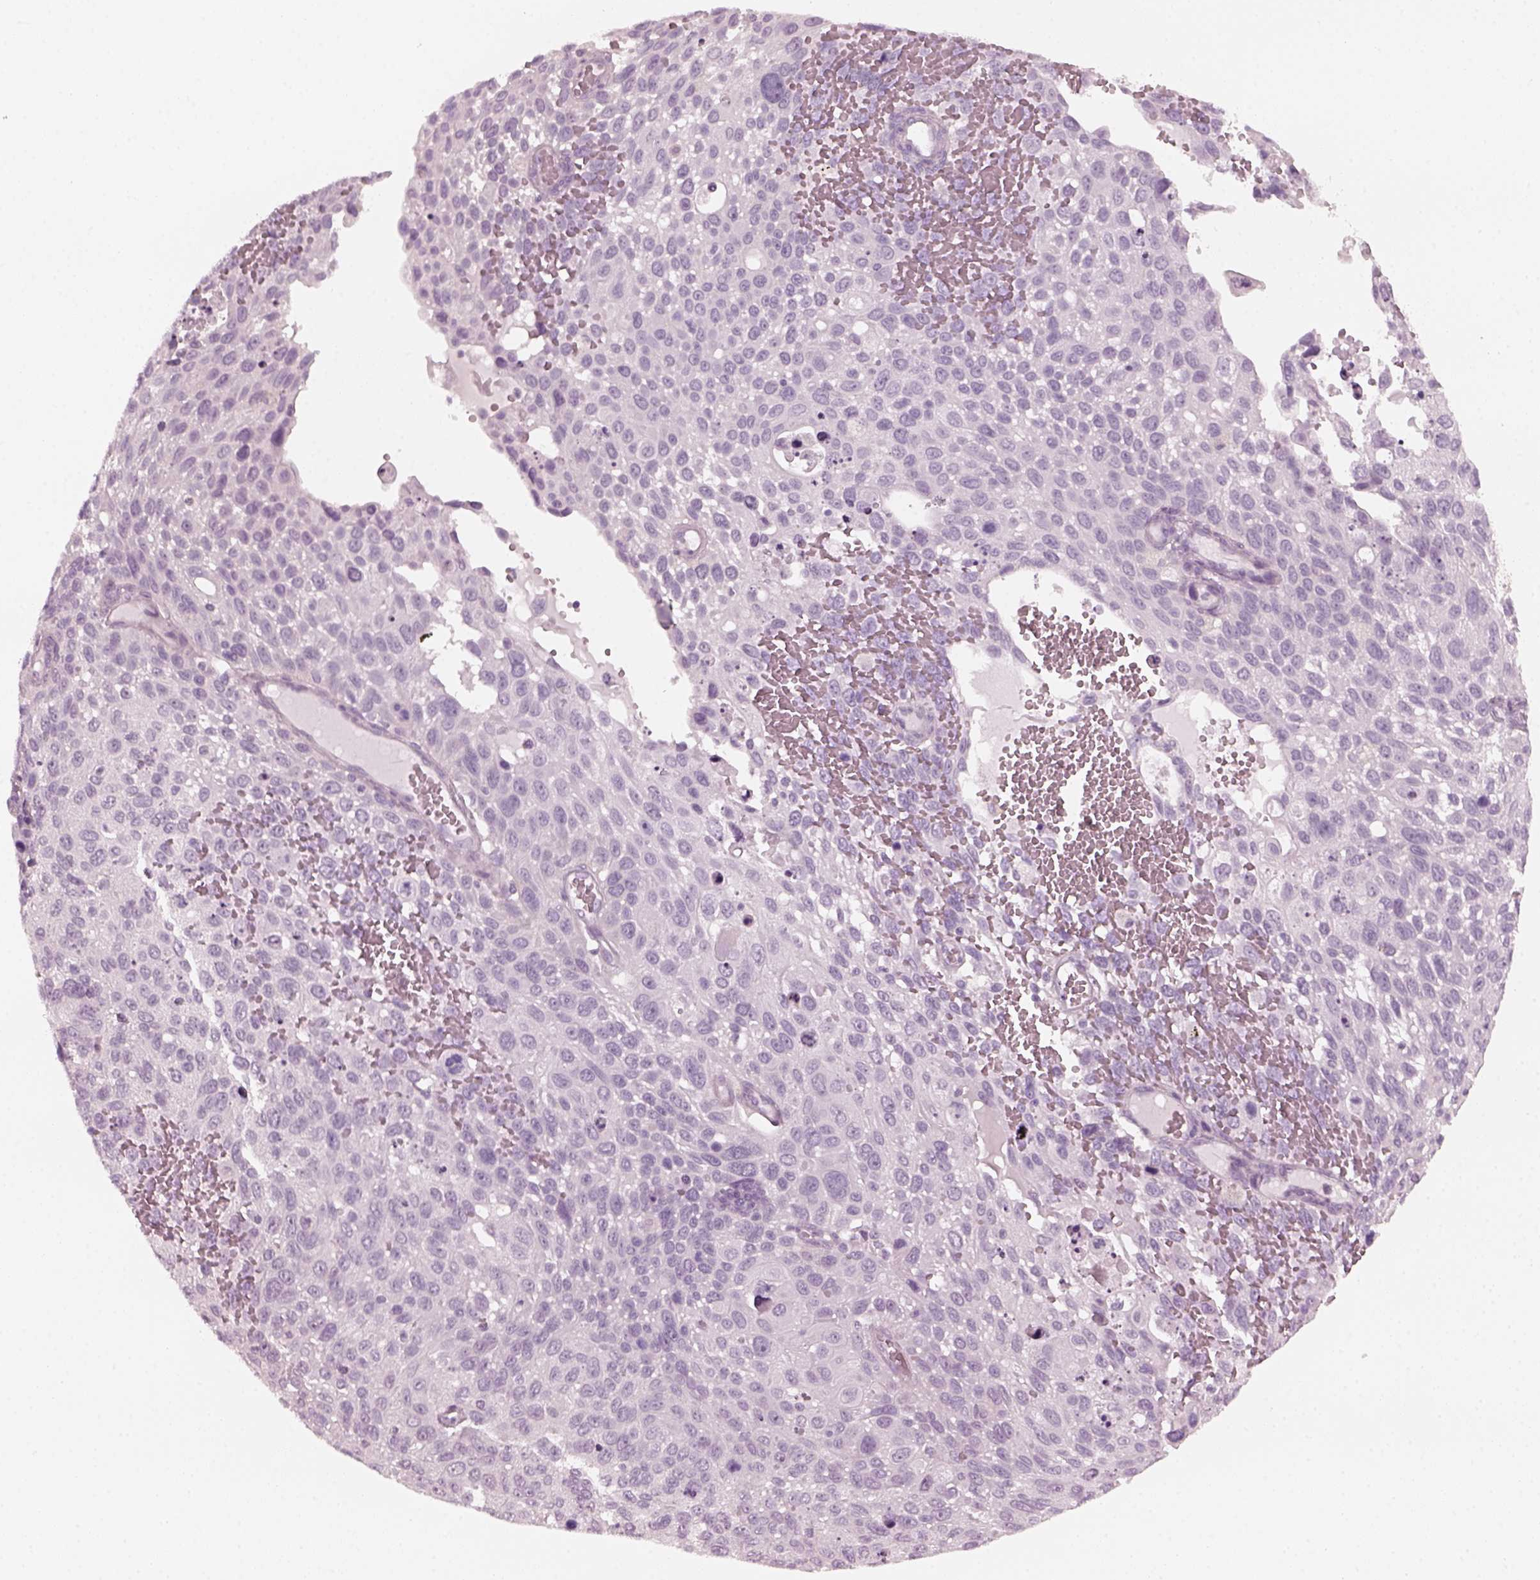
{"staining": {"intensity": "negative", "quantity": "none", "location": "none"}, "tissue": "cervical cancer", "cell_type": "Tumor cells", "image_type": "cancer", "snomed": [{"axis": "morphology", "description": "Squamous cell carcinoma, NOS"}, {"axis": "topography", "description": "Cervix"}], "caption": "An IHC photomicrograph of cervical squamous cell carcinoma is shown. There is no staining in tumor cells of cervical squamous cell carcinoma. (Immunohistochemistry (ihc), brightfield microscopy, high magnification).", "gene": "CRYBA2", "patient": {"sex": "female", "age": 70}}